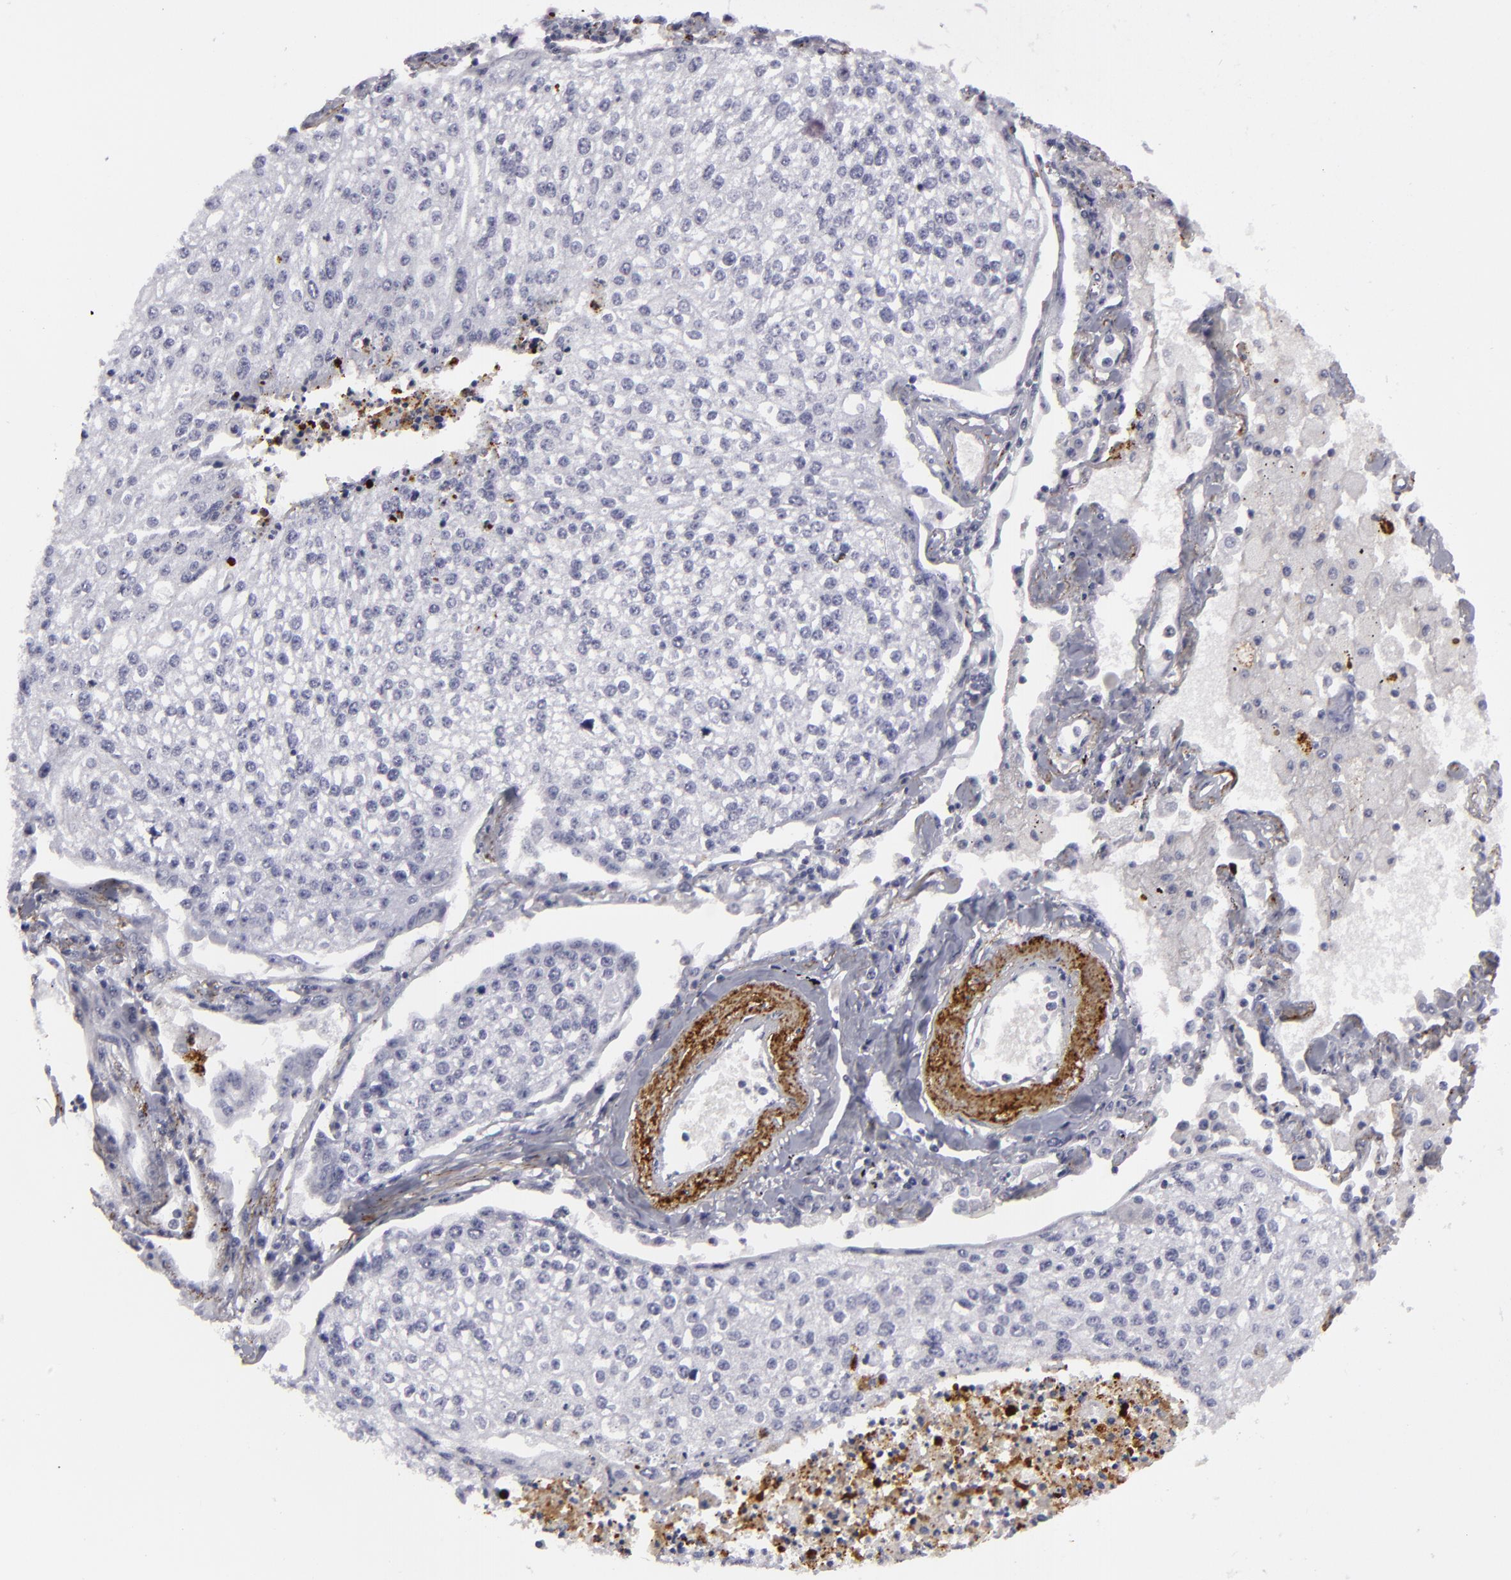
{"staining": {"intensity": "negative", "quantity": "none", "location": "none"}, "tissue": "lung cancer", "cell_type": "Tumor cells", "image_type": "cancer", "snomed": [{"axis": "morphology", "description": "Squamous cell carcinoma, NOS"}, {"axis": "topography", "description": "Lung"}], "caption": "DAB (3,3'-diaminobenzidine) immunohistochemical staining of squamous cell carcinoma (lung) displays no significant expression in tumor cells.", "gene": "C9", "patient": {"sex": "male", "age": 75}}